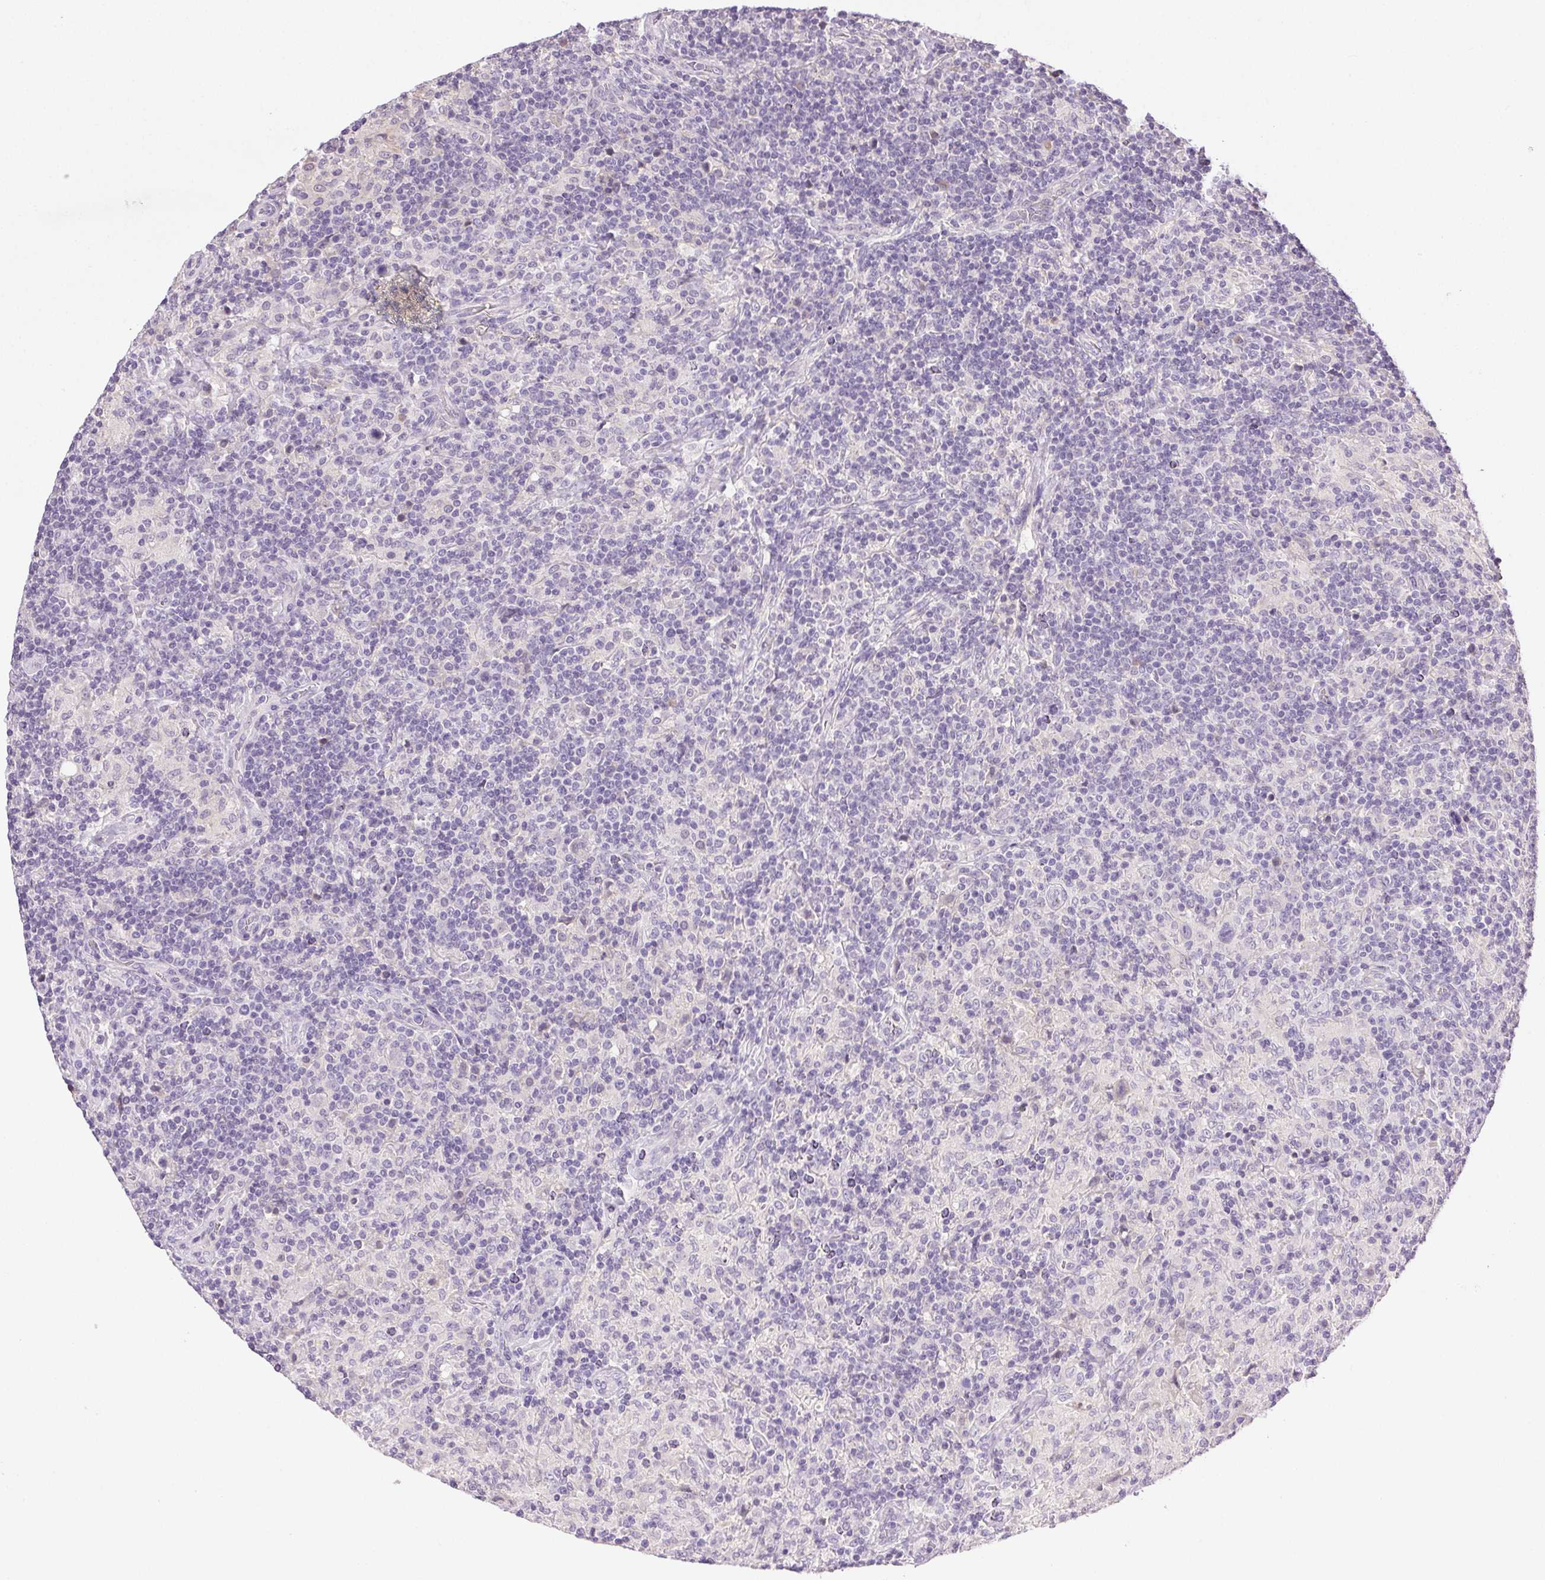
{"staining": {"intensity": "negative", "quantity": "none", "location": "none"}, "tissue": "lymphoma", "cell_type": "Tumor cells", "image_type": "cancer", "snomed": [{"axis": "morphology", "description": "Hodgkin's disease, NOS"}, {"axis": "topography", "description": "Lymph node"}], "caption": "A histopathology image of human lymphoma is negative for staining in tumor cells.", "gene": "BPIFB2", "patient": {"sex": "male", "age": 70}}